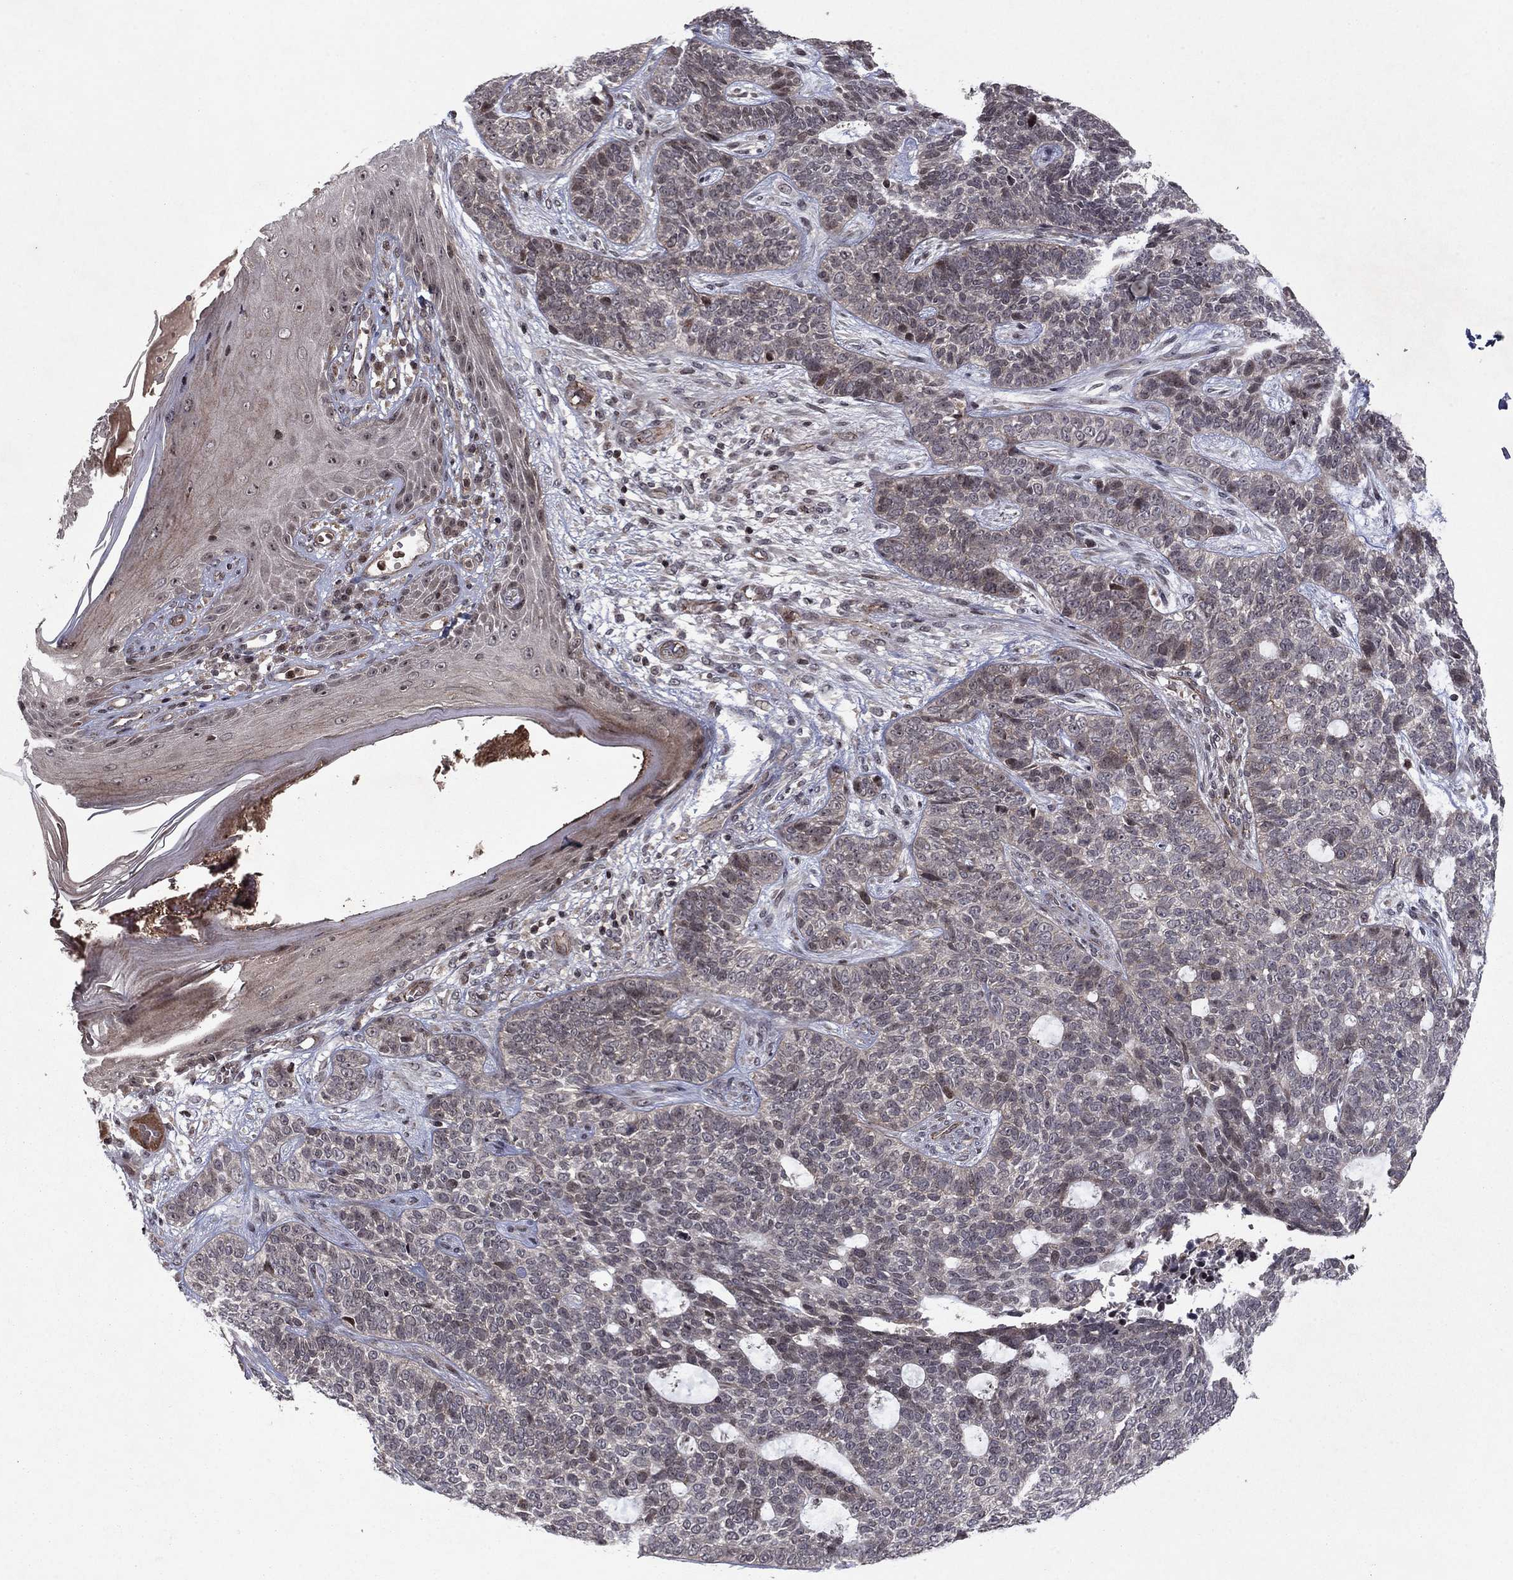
{"staining": {"intensity": "negative", "quantity": "none", "location": "none"}, "tissue": "skin cancer", "cell_type": "Tumor cells", "image_type": "cancer", "snomed": [{"axis": "morphology", "description": "Basal cell carcinoma"}, {"axis": "topography", "description": "Skin"}], "caption": "Immunohistochemistry of skin cancer (basal cell carcinoma) exhibits no expression in tumor cells.", "gene": "SORBS1", "patient": {"sex": "female", "age": 69}}